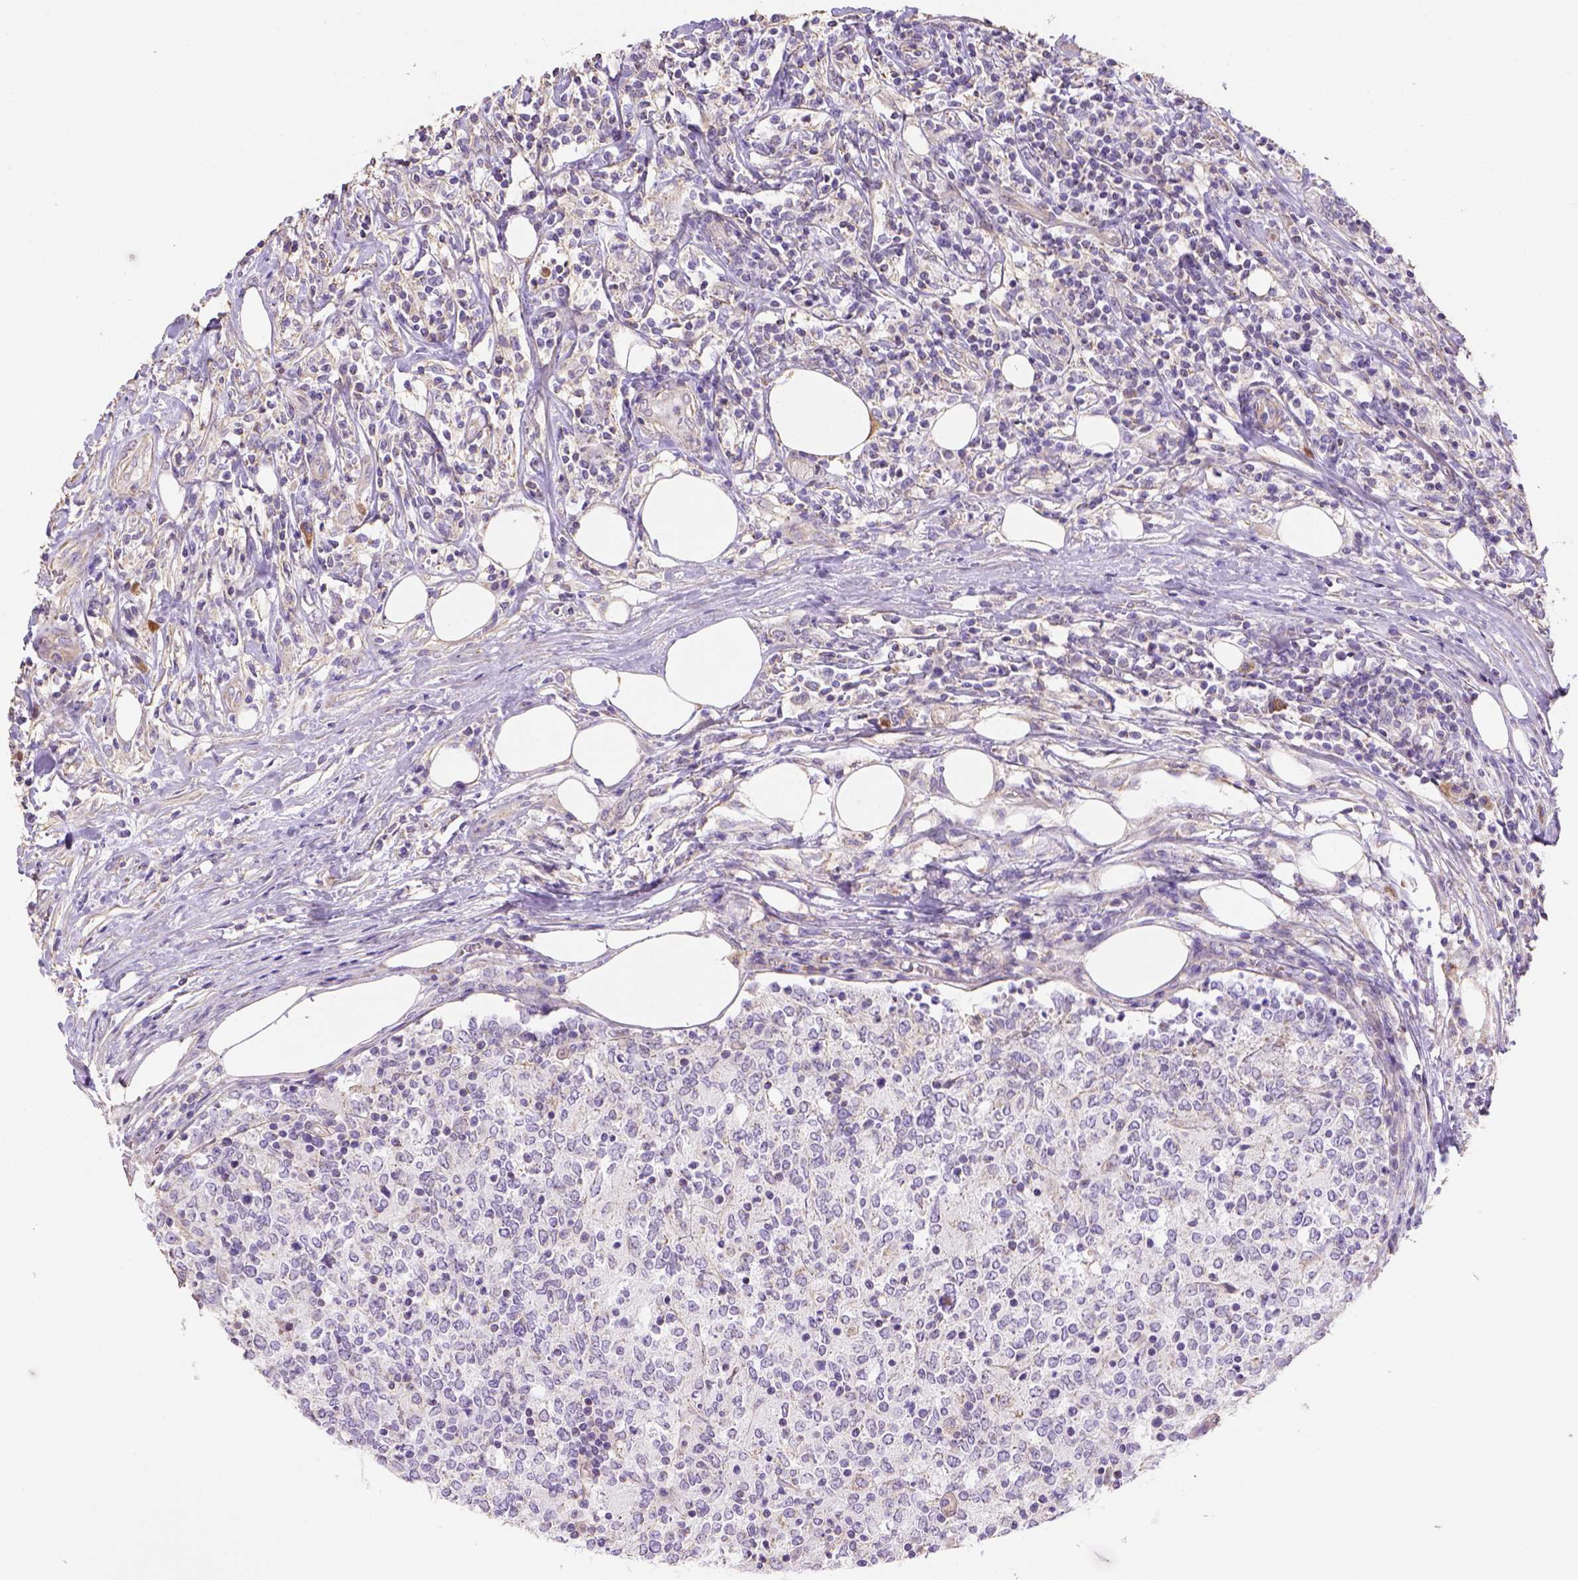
{"staining": {"intensity": "negative", "quantity": "none", "location": "none"}, "tissue": "lymphoma", "cell_type": "Tumor cells", "image_type": "cancer", "snomed": [{"axis": "morphology", "description": "Malignant lymphoma, non-Hodgkin's type, High grade"}, {"axis": "topography", "description": "Lymph node"}], "caption": "DAB immunohistochemical staining of human malignant lymphoma, non-Hodgkin's type (high-grade) exhibits no significant expression in tumor cells.", "gene": "HTRA1", "patient": {"sex": "female", "age": 84}}